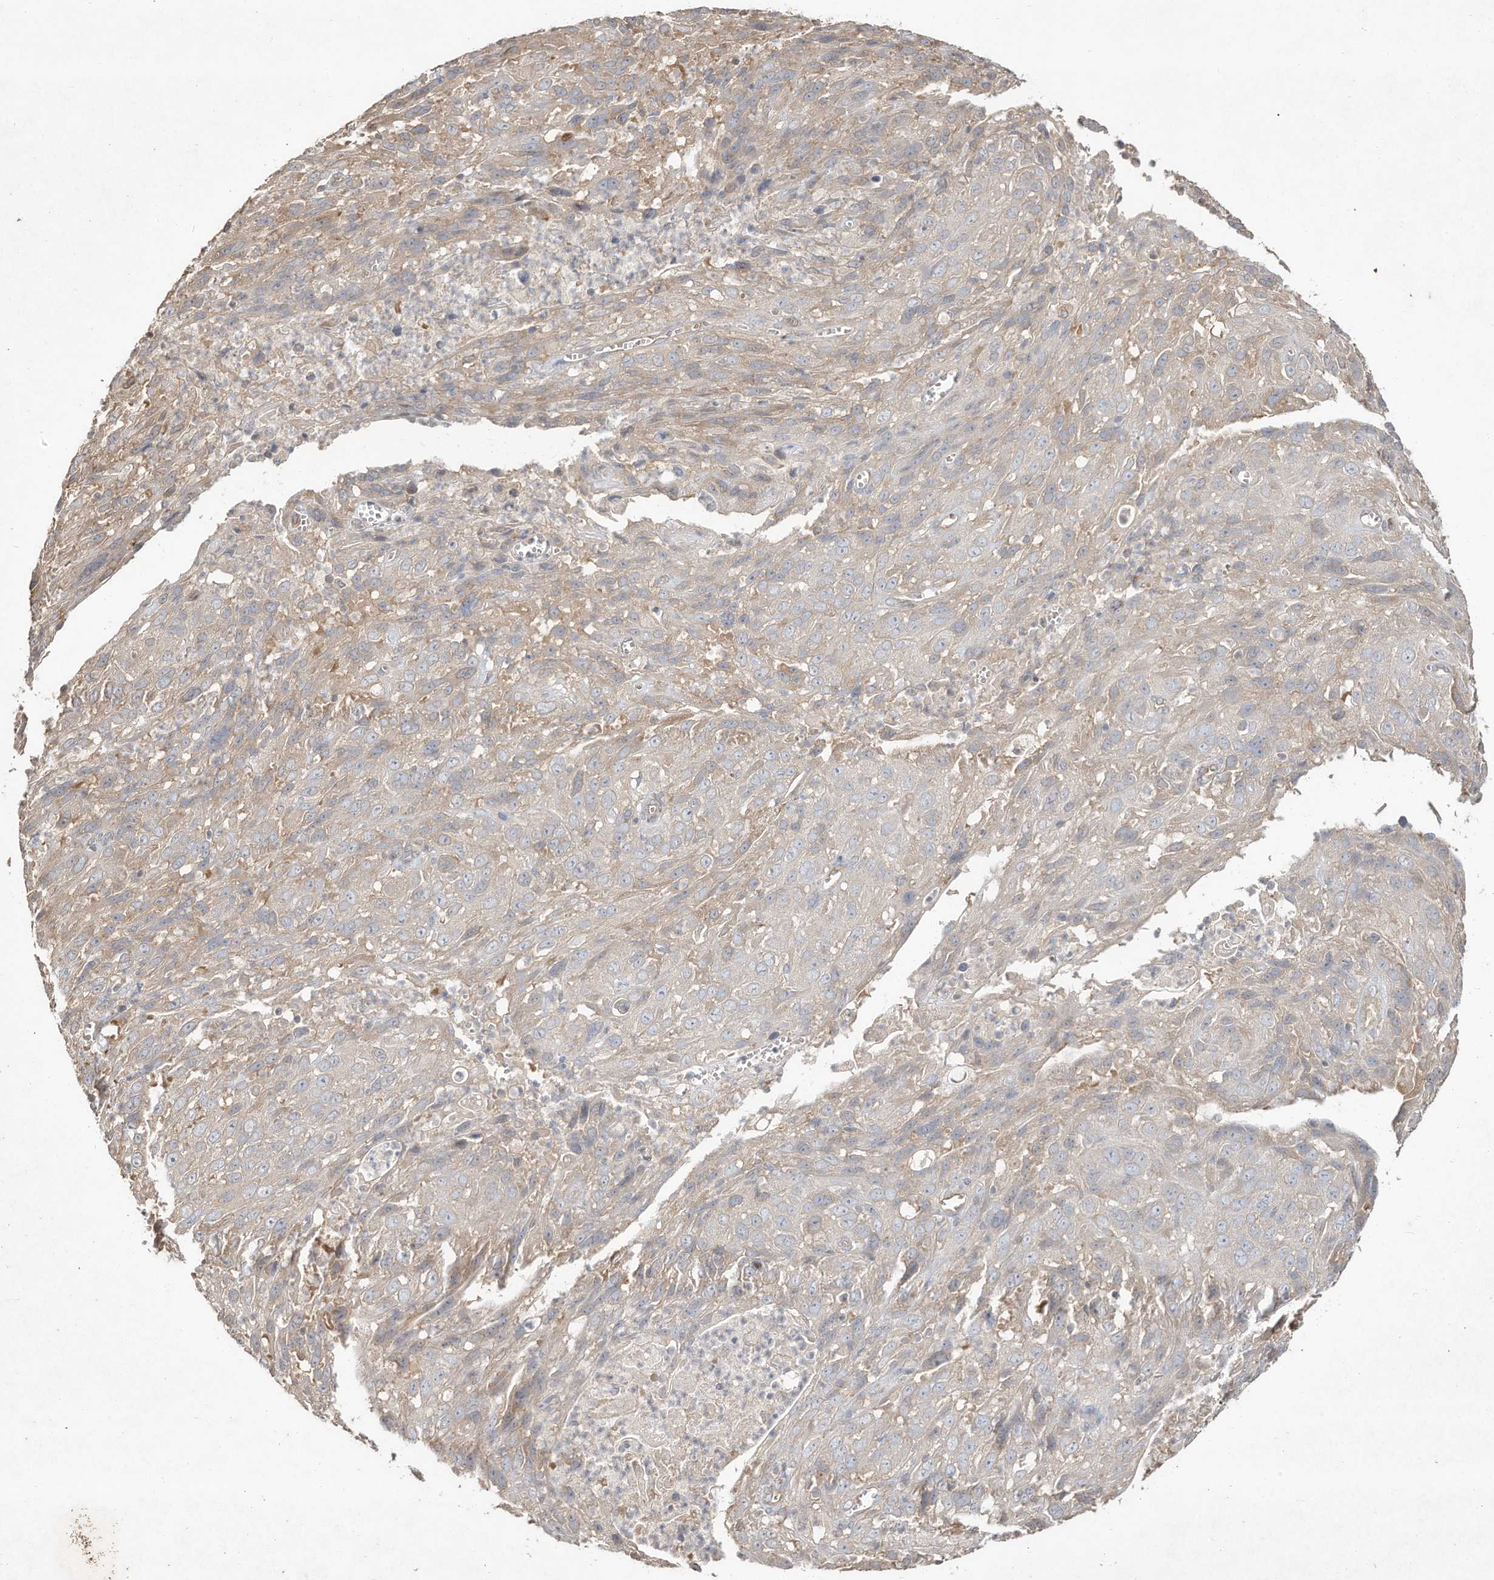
{"staining": {"intensity": "negative", "quantity": "none", "location": "none"}, "tissue": "cervical cancer", "cell_type": "Tumor cells", "image_type": "cancer", "snomed": [{"axis": "morphology", "description": "Squamous cell carcinoma, NOS"}, {"axis": "topography", "description": "Cervix"}], "caption": "A photomicrograph of human cervical squamous cell carcinoma is negative for staining in tumor cells.", "gene": "DYNC1I2", "patient": {"sex": "female", "age": 32}}